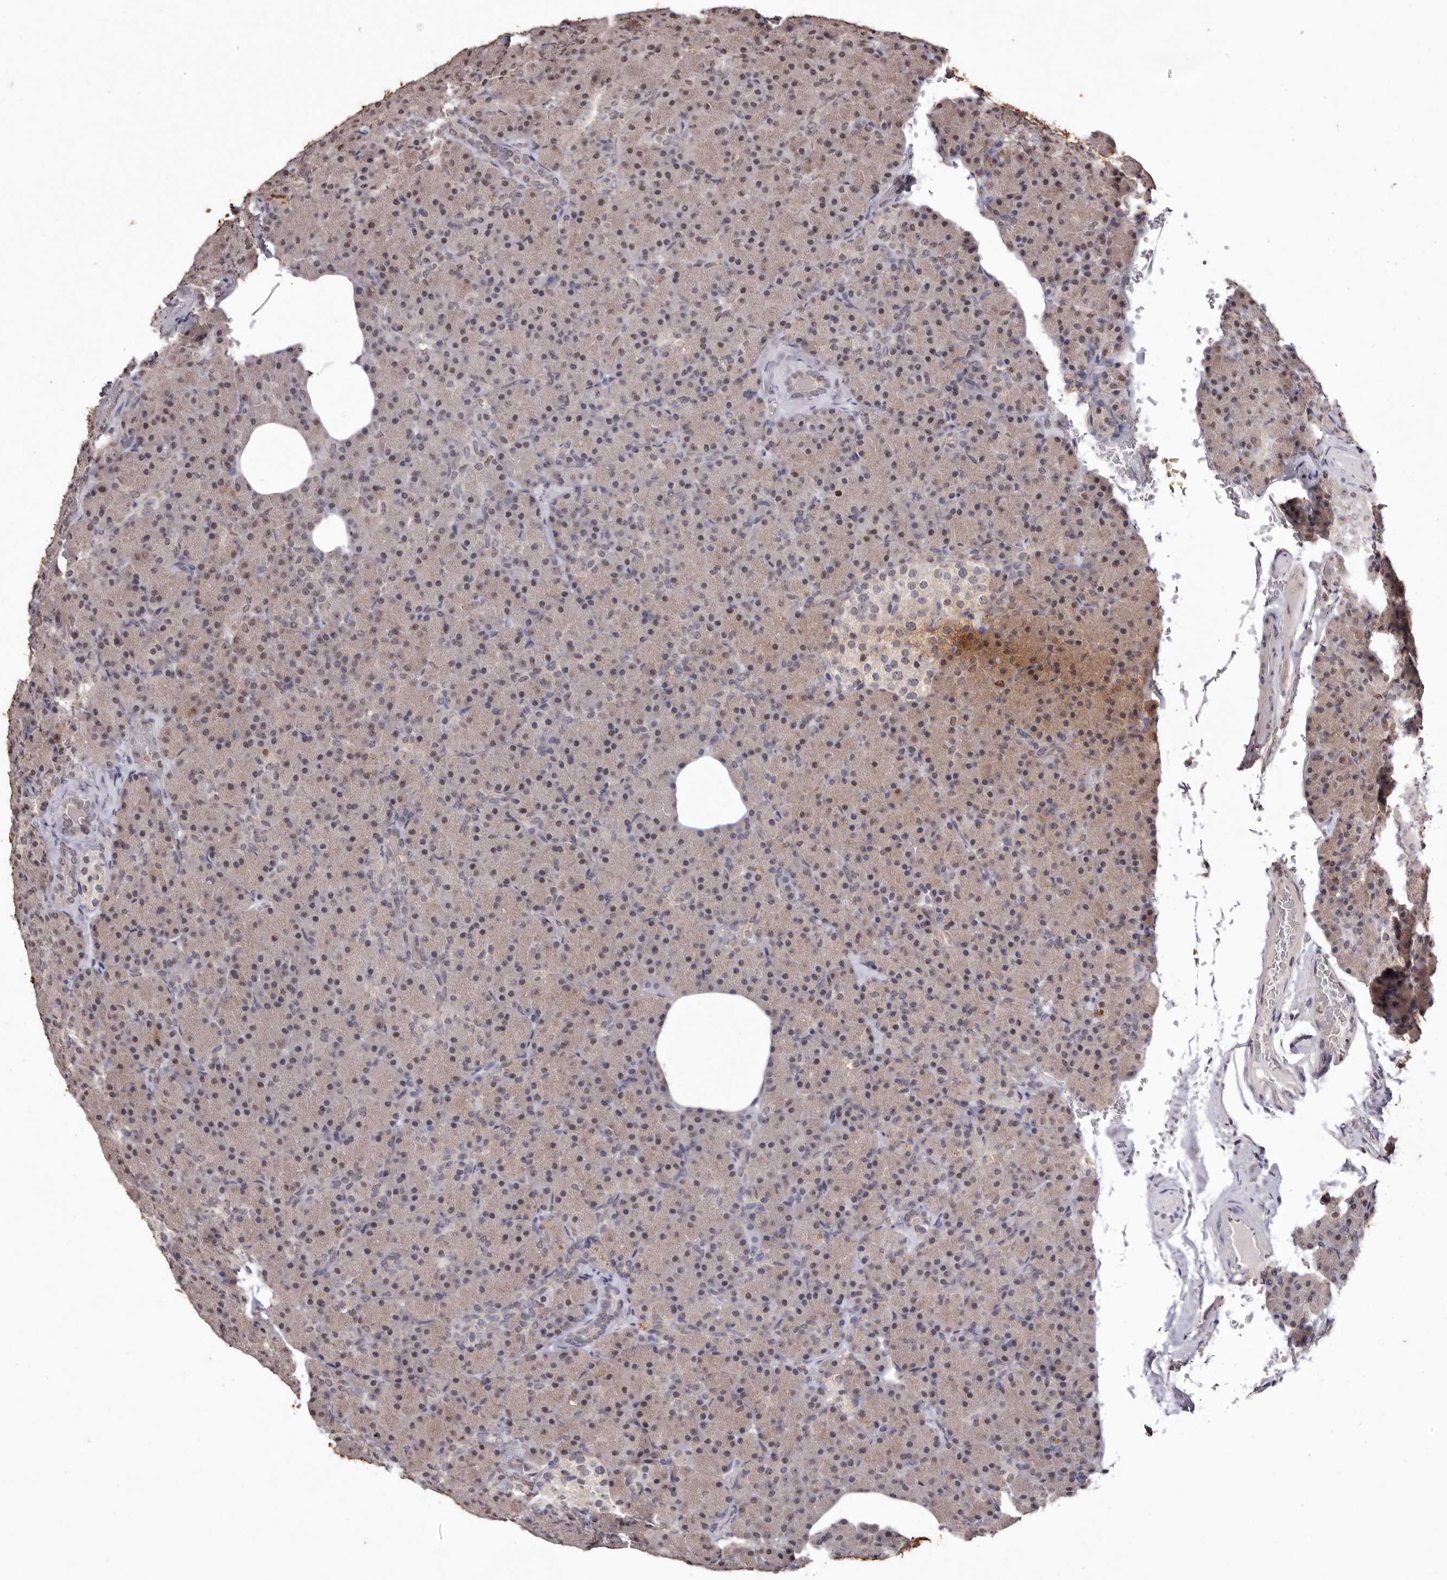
{"staining": {"intensity": "strong", "quantity": "25%-75%", "location": "cytoplasmic/membranous"}, "tissue": "pancreas", "cell_type": "Exocrine glandular cells", "image_type": "normal", "snomed": [{"axis": "morphology", "description": "Normal tissue, NOS"}, {"axis": "topography", "description": "Pancreas"}], "caption": "DAB (3,3'-diaminobenzidine) immunohistochemical staining of normal pancreas displays strong cytoplasmic/membranous protein staining in approximately 25%-75% of exocrine glandular cells. (DAB (3,3'-diaminobenzidine) = brown stain, brightfield microscopy at high magnification).", "gene": "NOTCH1", "patient": {"sex": "female", "age": 43}}